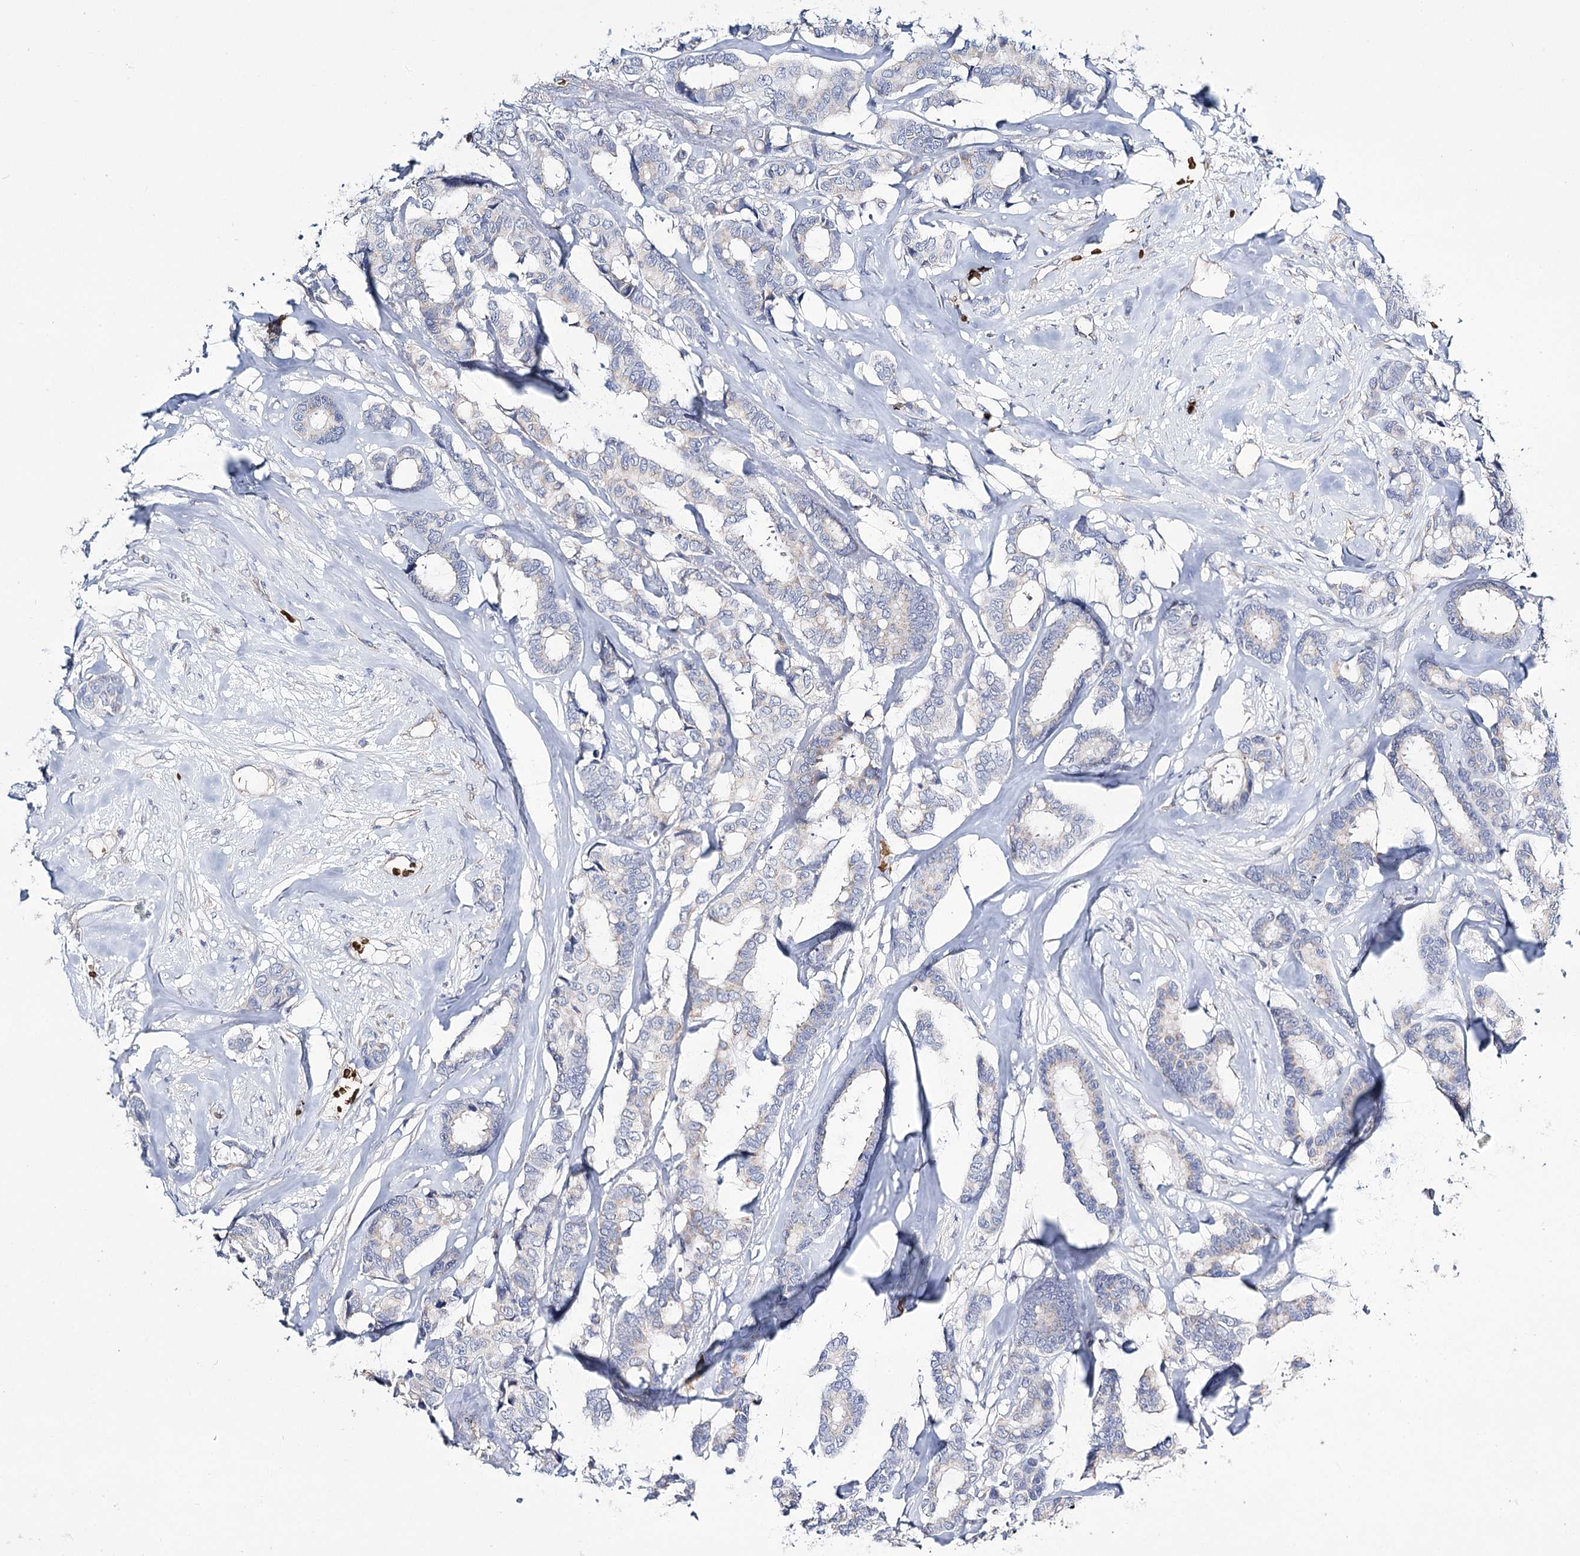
{"staining": {"intensity": "negative", "quantity": "none", "location": "none"}, "tissue": "breast cancer", "cell_type": "Tumor cells", "image_type": "cancer", "snomed": [{"axis": "morphology", "description": "Duct carcinoma"}, {"axis": "topography", "description": "Breast"}], "caption": "High magnification brightfield microscopy of breast cancer (infiltrating ductal carcinoma) stained with DAB (3,3'-diaminobenzidine) (brown) and counterstained with hematoxylin (blue): tumor cells show no significant positivity. Brightfield microscopy of immunohistochemistry stained with DAB (brown) and hematoxylin (blue), captured at high magnification.", "gene": "GBF1", "patient": {"sex": "female", "age": 87}}